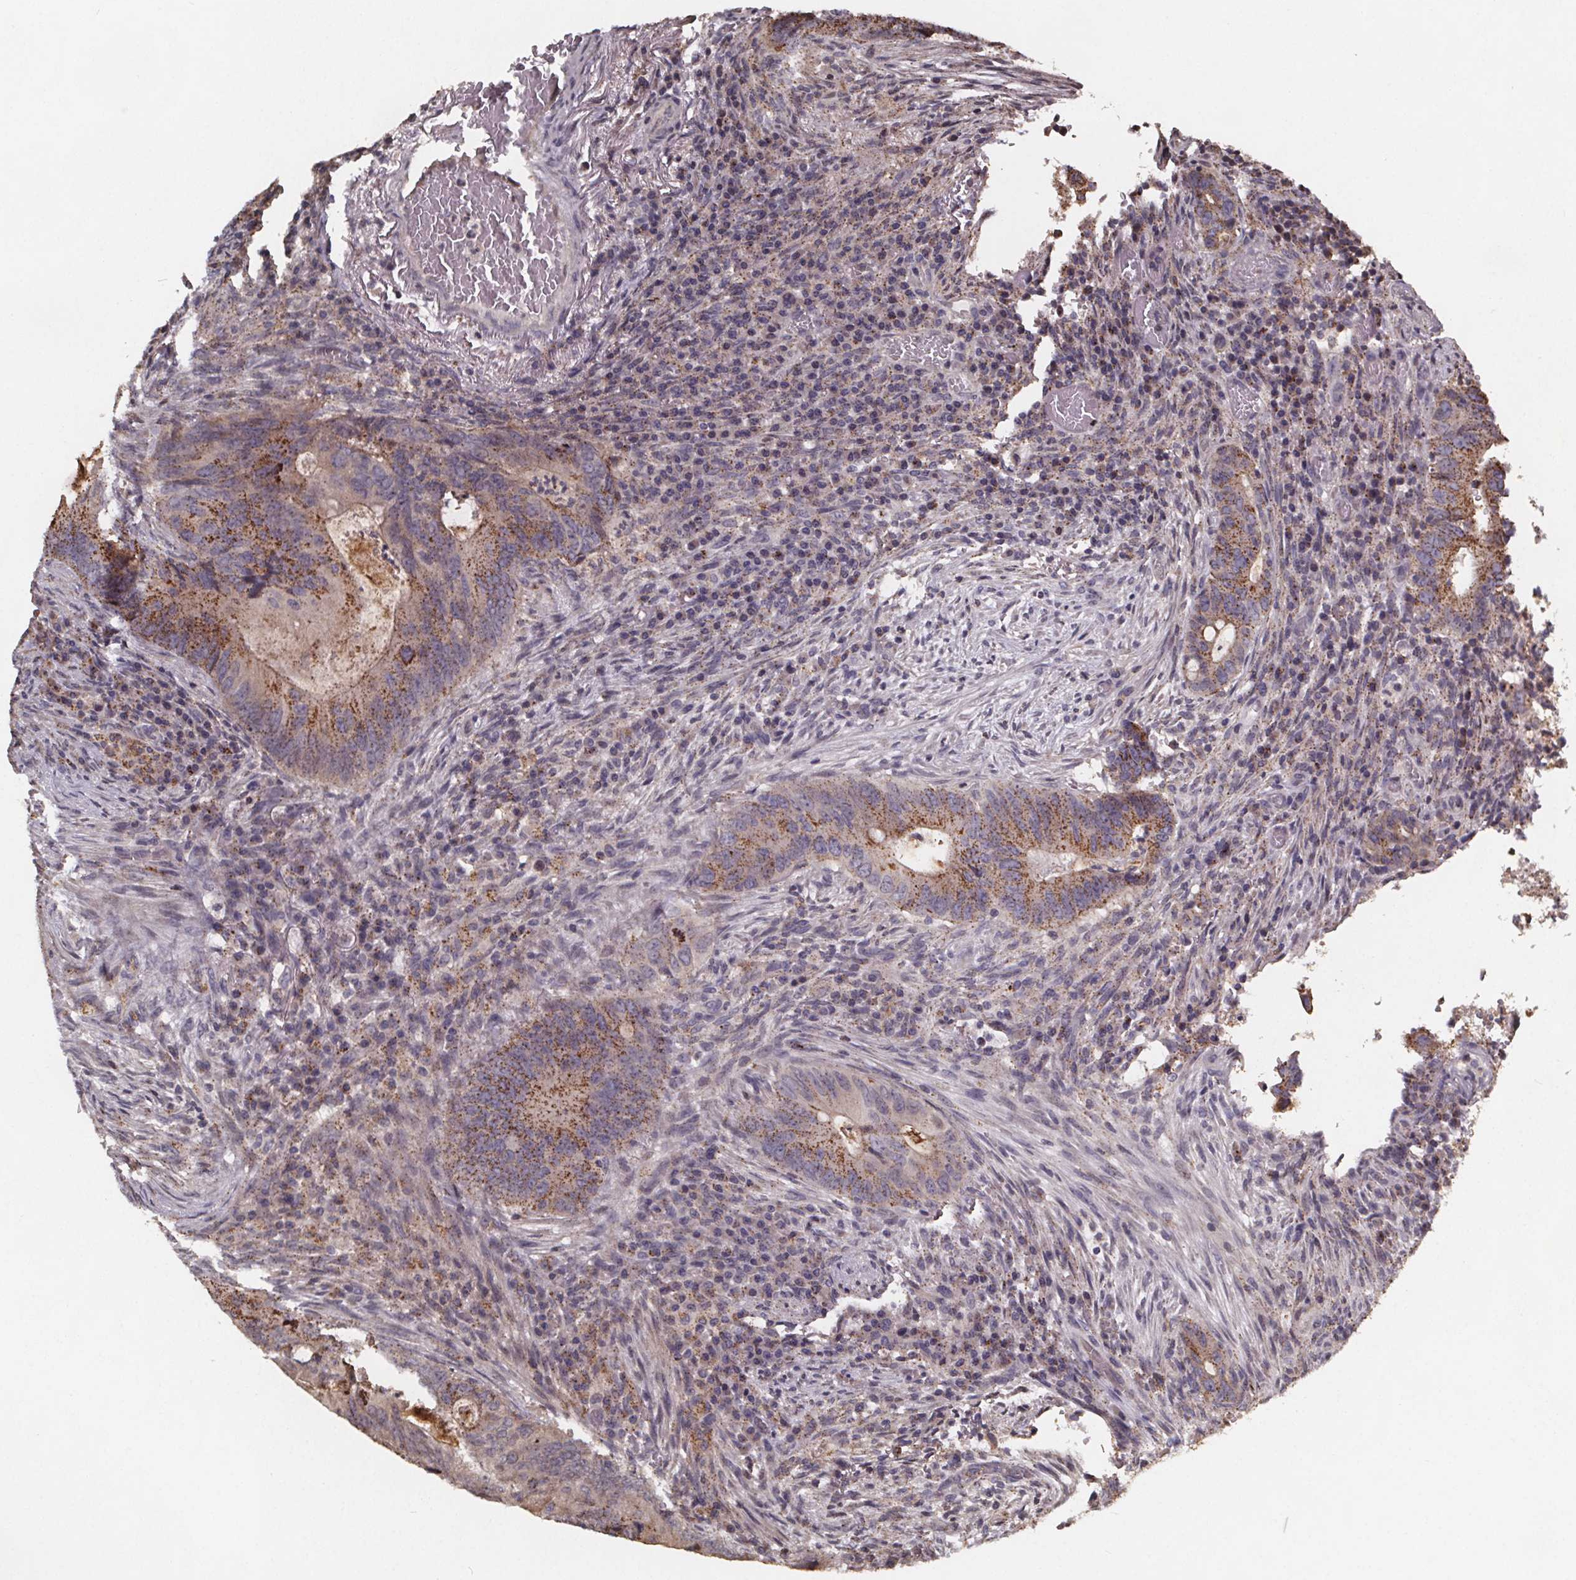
{"staining": {"intensity": "moderate", "quantity": ">75%", "location": "cytoplasmic/membranous"}, "tissue": "colorectal cancer", "cell_type": "Tumor cells", "image_type": "cancer", "snomed": [{"axis": "morphology", "description": "Adenocarcinoma, NOS"}, {"axis": "topography", "description": "Colon"}], "caption": "This image displays immunohistochemistry (IHC) staining of human colorectal cancer, with medium moderate cytoplasmic/membranous positivity in approximately >75% of tumor cells.", "gene": "ZNF879", "patient": {"sex": "female", "age": 74}}